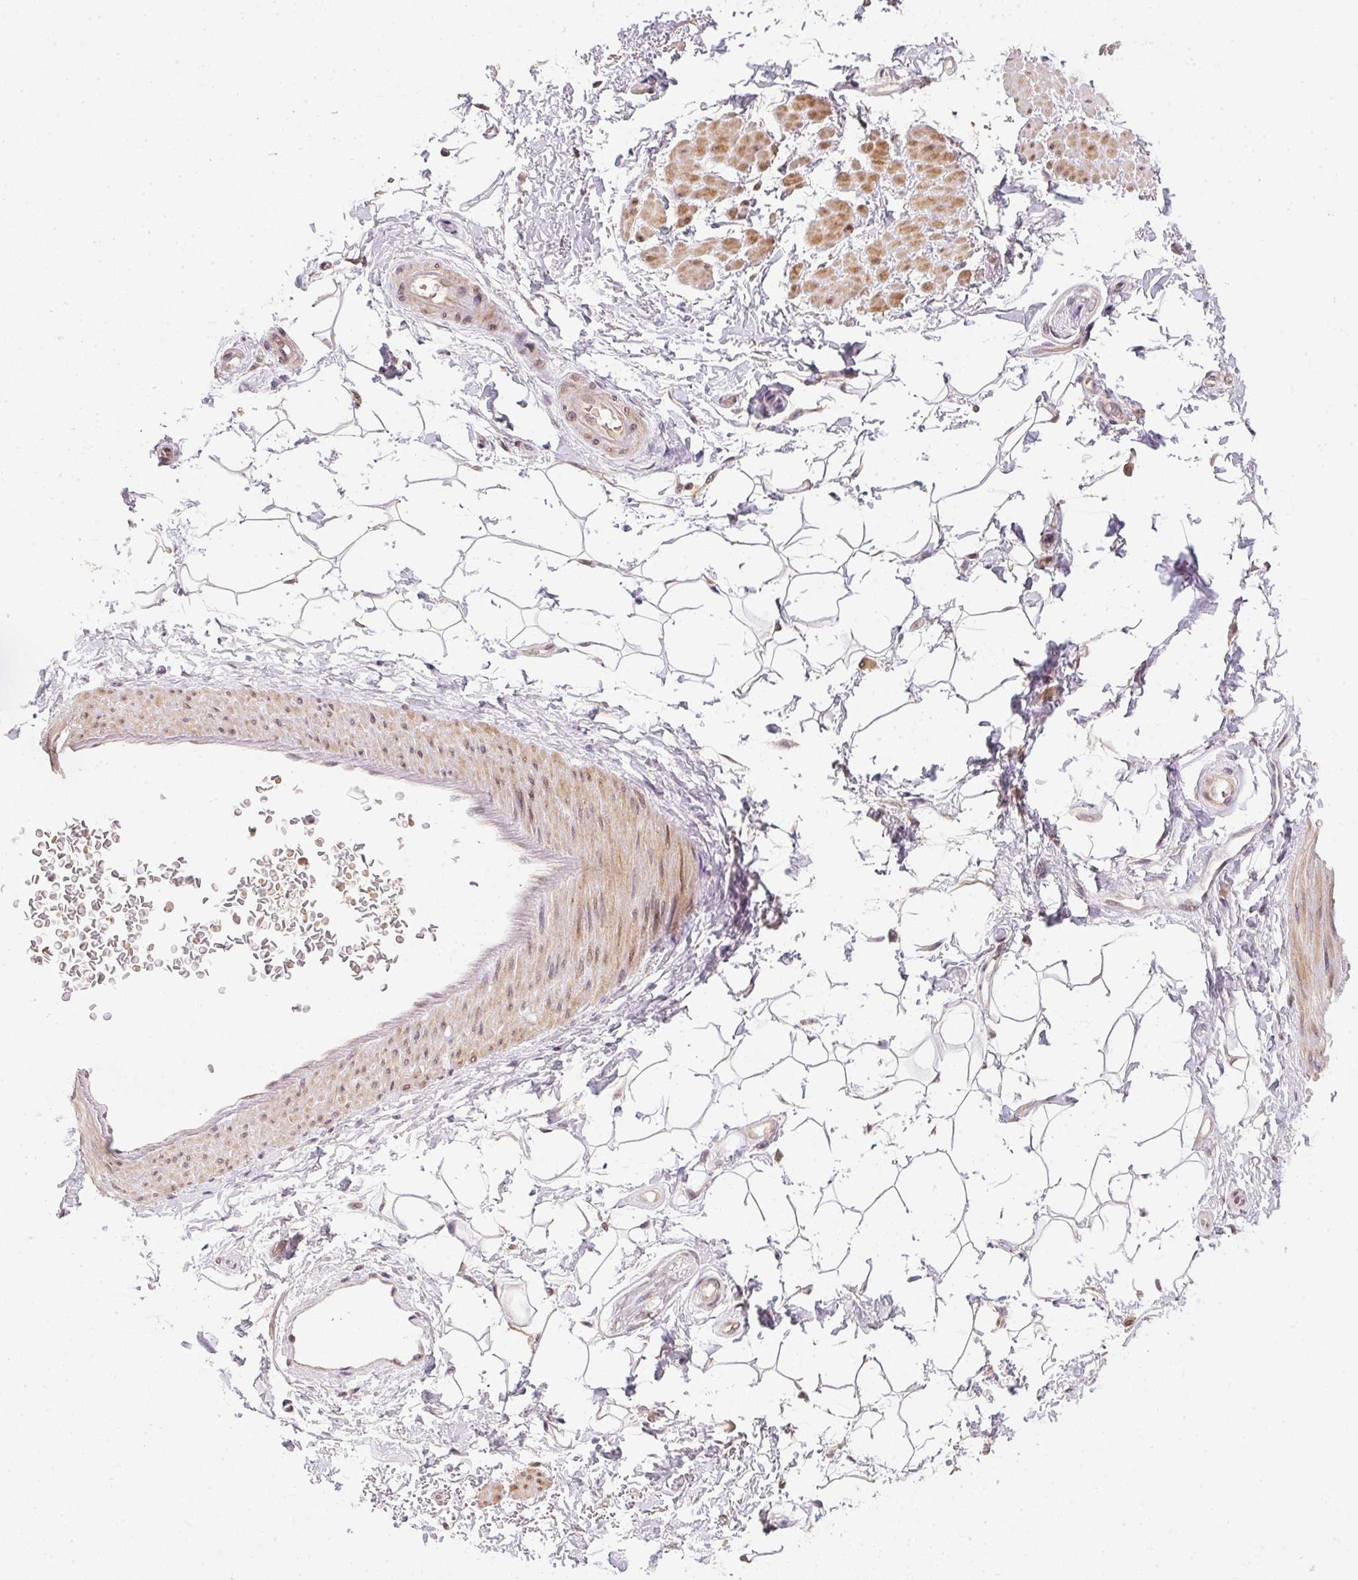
{"staining": {"intensity": "negative", "quantity": "none", "location": "none"}, "tissue": "adipose tissue", "cell_type": "Adipocytes", "image_type": "normal", "snomed": [{"axis": "morphology", "description": "Normal tissue, NOS"}, {"axis": "topography", "description": "Anal"}, {"axis": "topography", "description": "Peripheral nerve tissue"}], "caption": "Human adipose tissue stained for a protein using immunohistochemistry demonstrates no positivity in adipocytes.", "gene": "PPP4R4", "patient": {"sex": "male", "age": 51}}